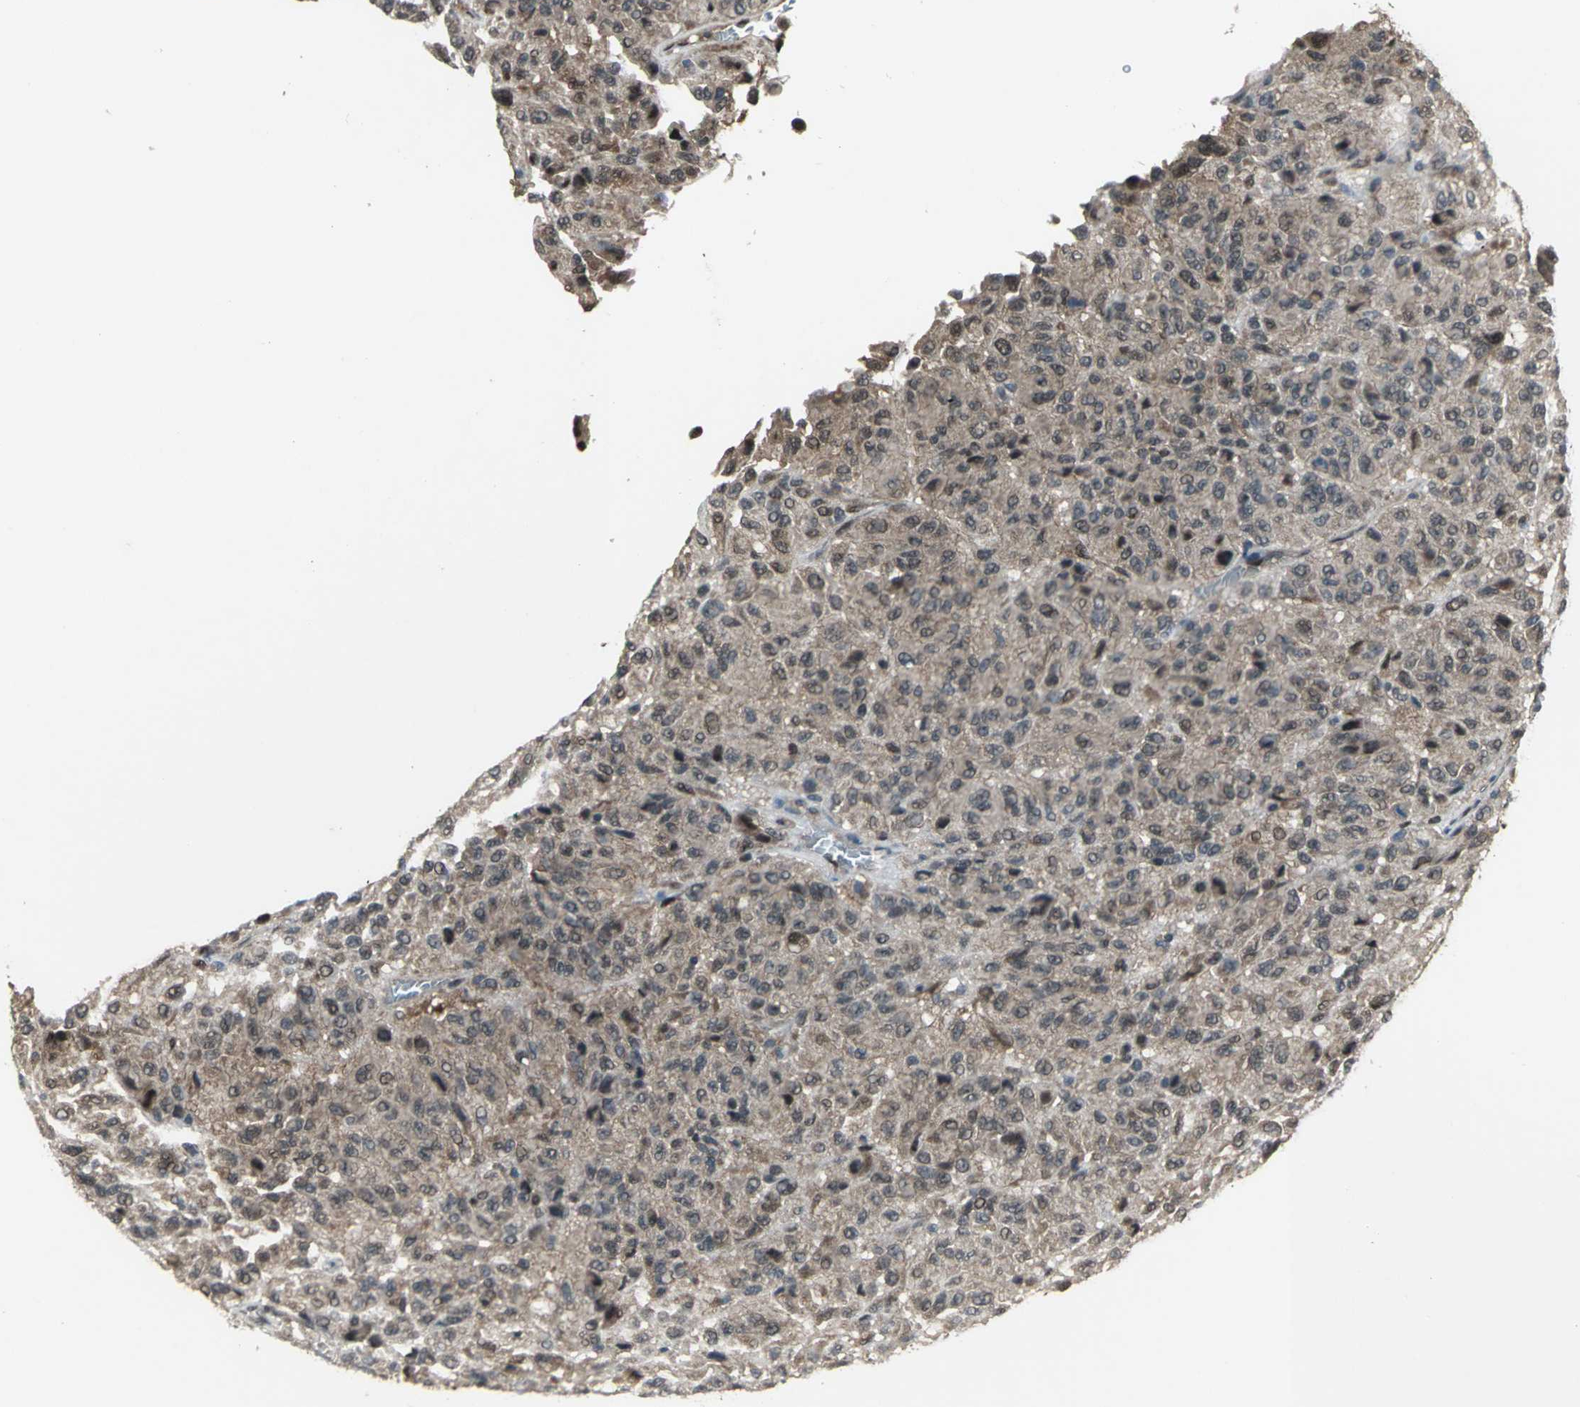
{"staining": {"intensity": "weak", "quantity": ">75%", "location": "cytoplasmic/membranous,nuclear"}, "tissue": "melanoma", "cell_type": "Tumor cells", "image_type": "cancer", "snomed": [{"axis": "morphology", "description": "Malignant melanoma, Metastatic site"}, {"axis": "topography", "description": "Lung"}], "caption": "This histopathology image shows malignant melanoma (metastatic site) stained with immunohistochemistry (IHC) to label a protein in brown. The cytoplasmic/membranous and nuclear of tumor cells show weak positivity for the protein. Nuclei are counter-stained blue.", "gene": "COPS5", "patient": {"sex": "male", "age": 64}}